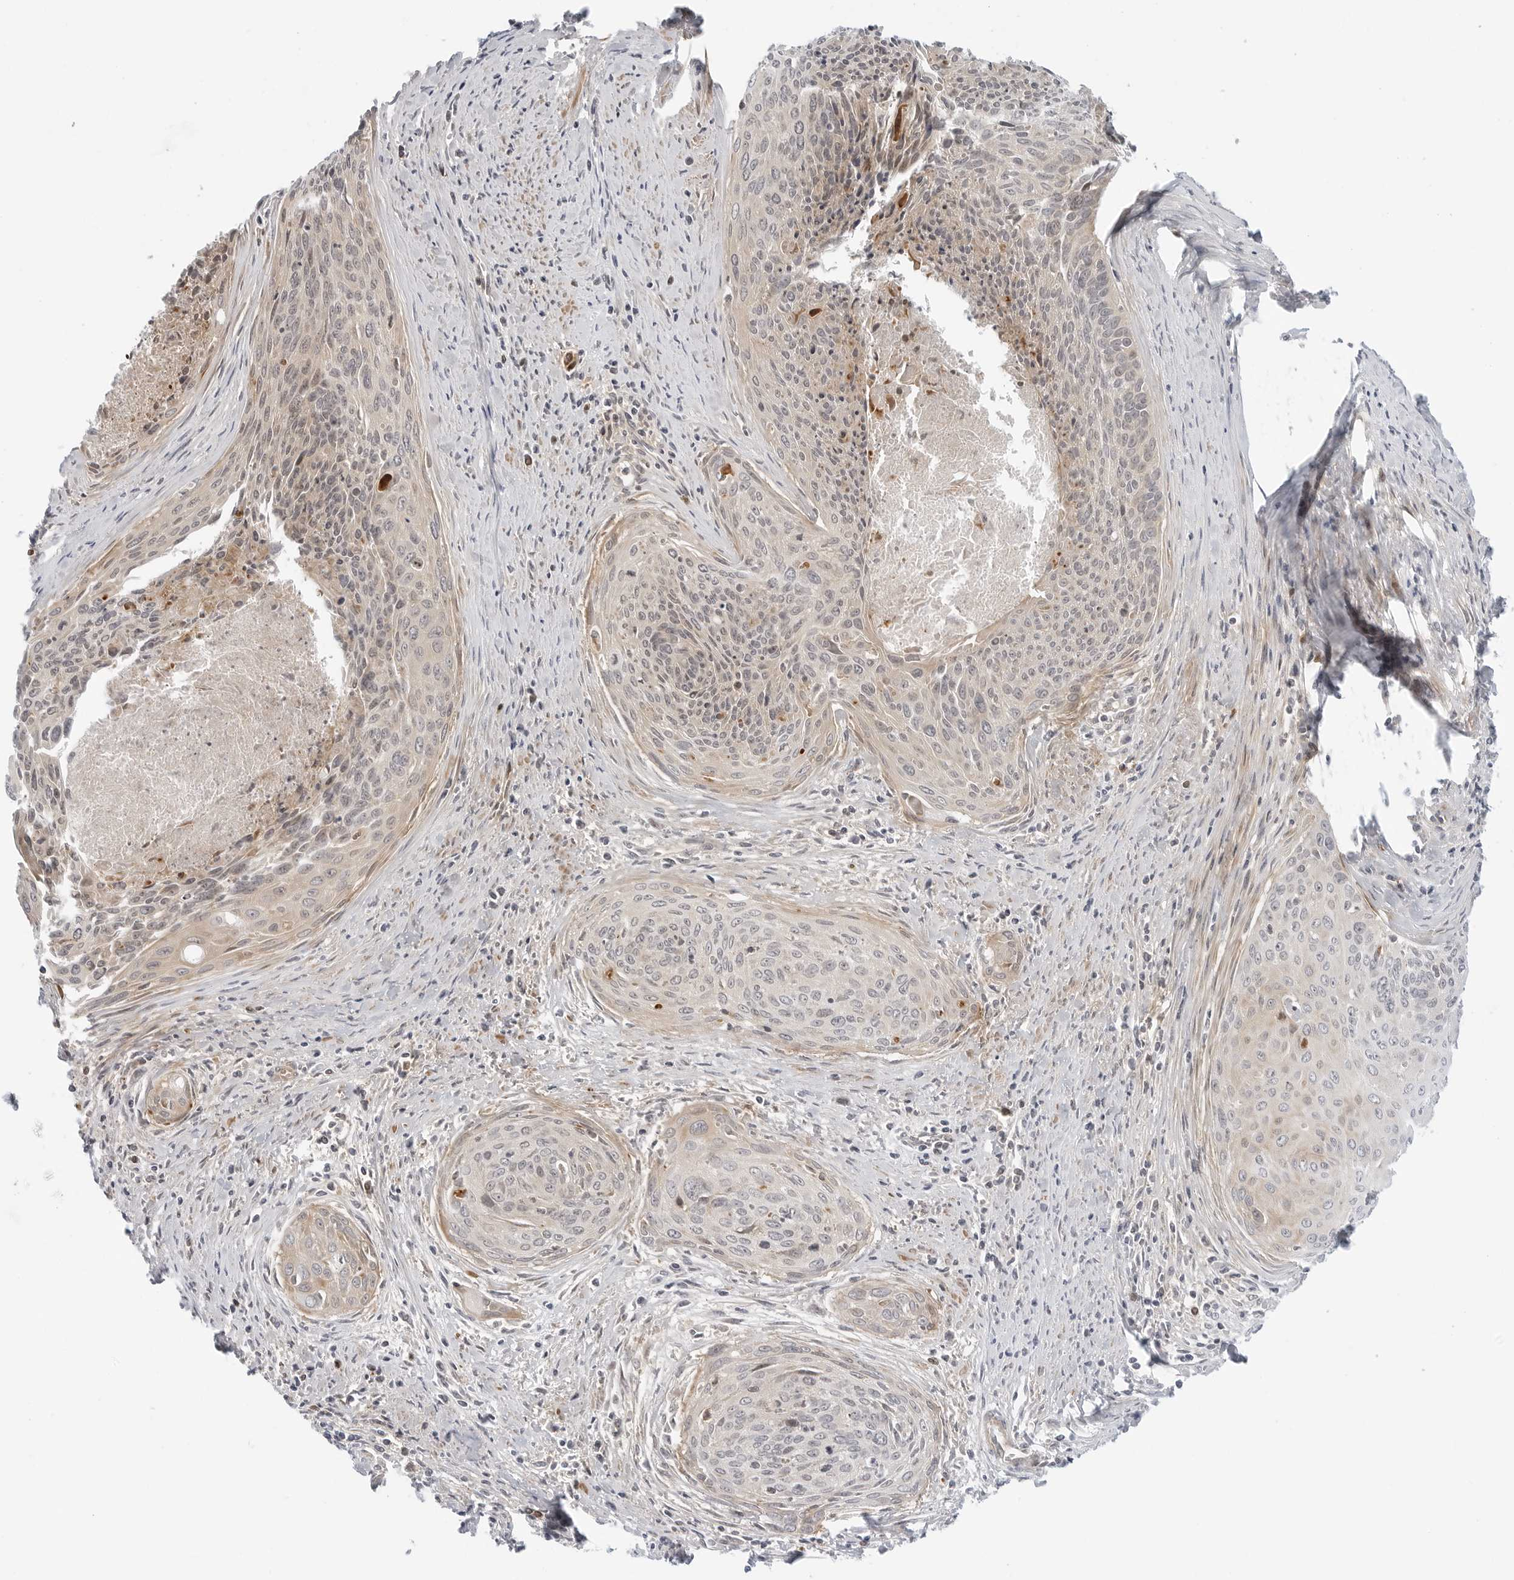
{"staining": {"intensity": "negative", "quantity": "none", "location": "none"}, "tissue": "cervical cancer", "cell_type": "Tumor cells", "image_type": "cancer", "snomed": [{"axis": "morphology", "description": "Squamous cell carcinoma, NOS"}, {"axis": "topography", "description": "Cervix"}], "caption": "An immunohistochemistry (IHC) photomicrograph of cervical squamous cell carcinoma is shown. There is no staining in tumor cells of cervical squamous cell carcinoma.", "gene": "STXBP3", "patient": {"sex": "female", "age": 55}}